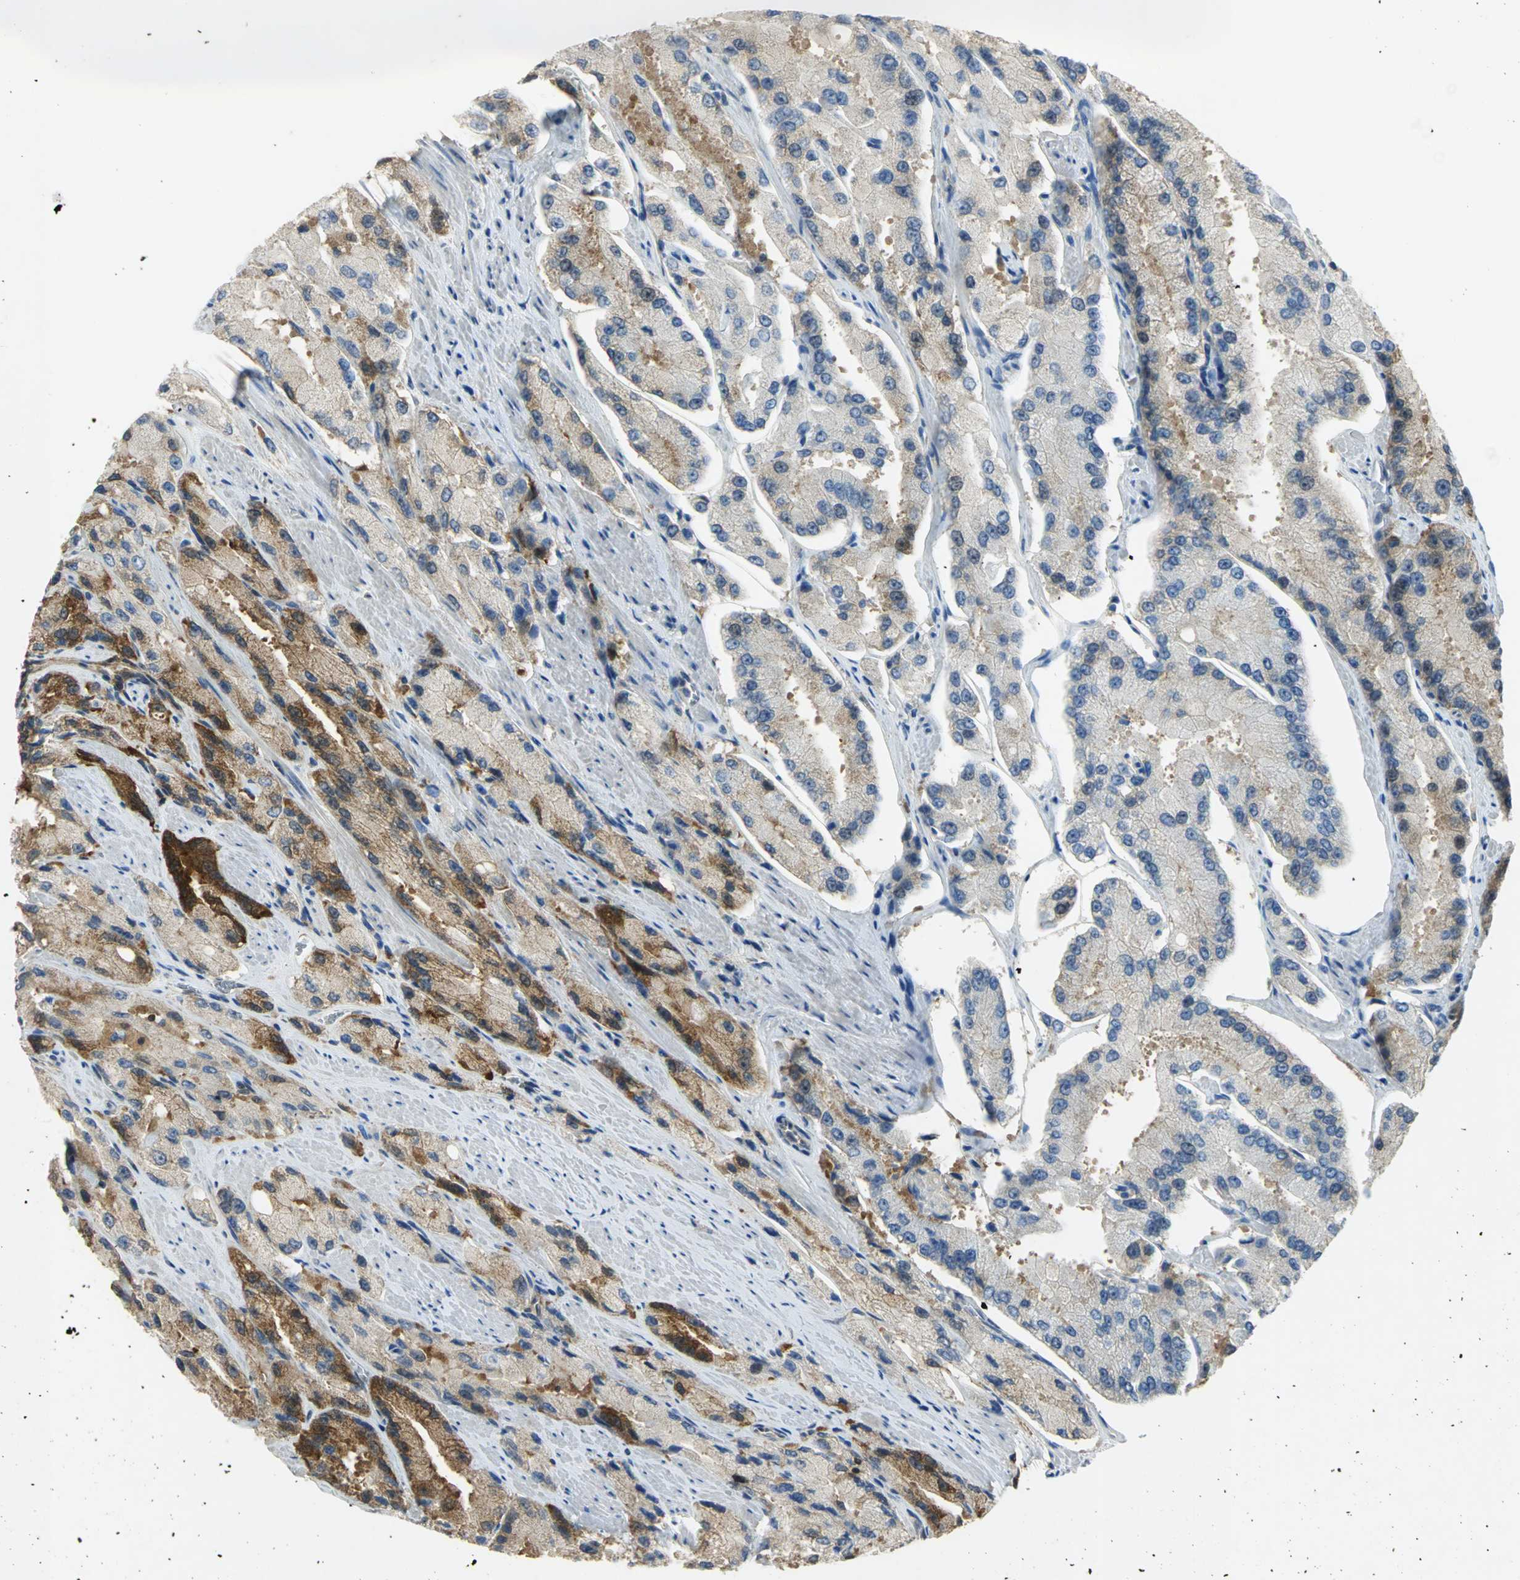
{"staining": {"intensity": "moderate", "quantity": "<25%", "location": "cytoplasmic/membranous"}, "tissue": "prostate cancer", "cell_type": "Tumor cells", "image_type": "cancer", "snomed": [{"axis": "morphology", "description": "Adenocarcinoma, High grade"}, {"axis": "topography", "description": "Prostate"}], "caption": "IHC of human prostate cancer (high-grade adenocarcinoma) shows low levels of moderate cytoplasmic/membranous staining in about <25% of tumor cells.", "gene": "PPIA", "patient": {"sex": "male", "age": 58}}